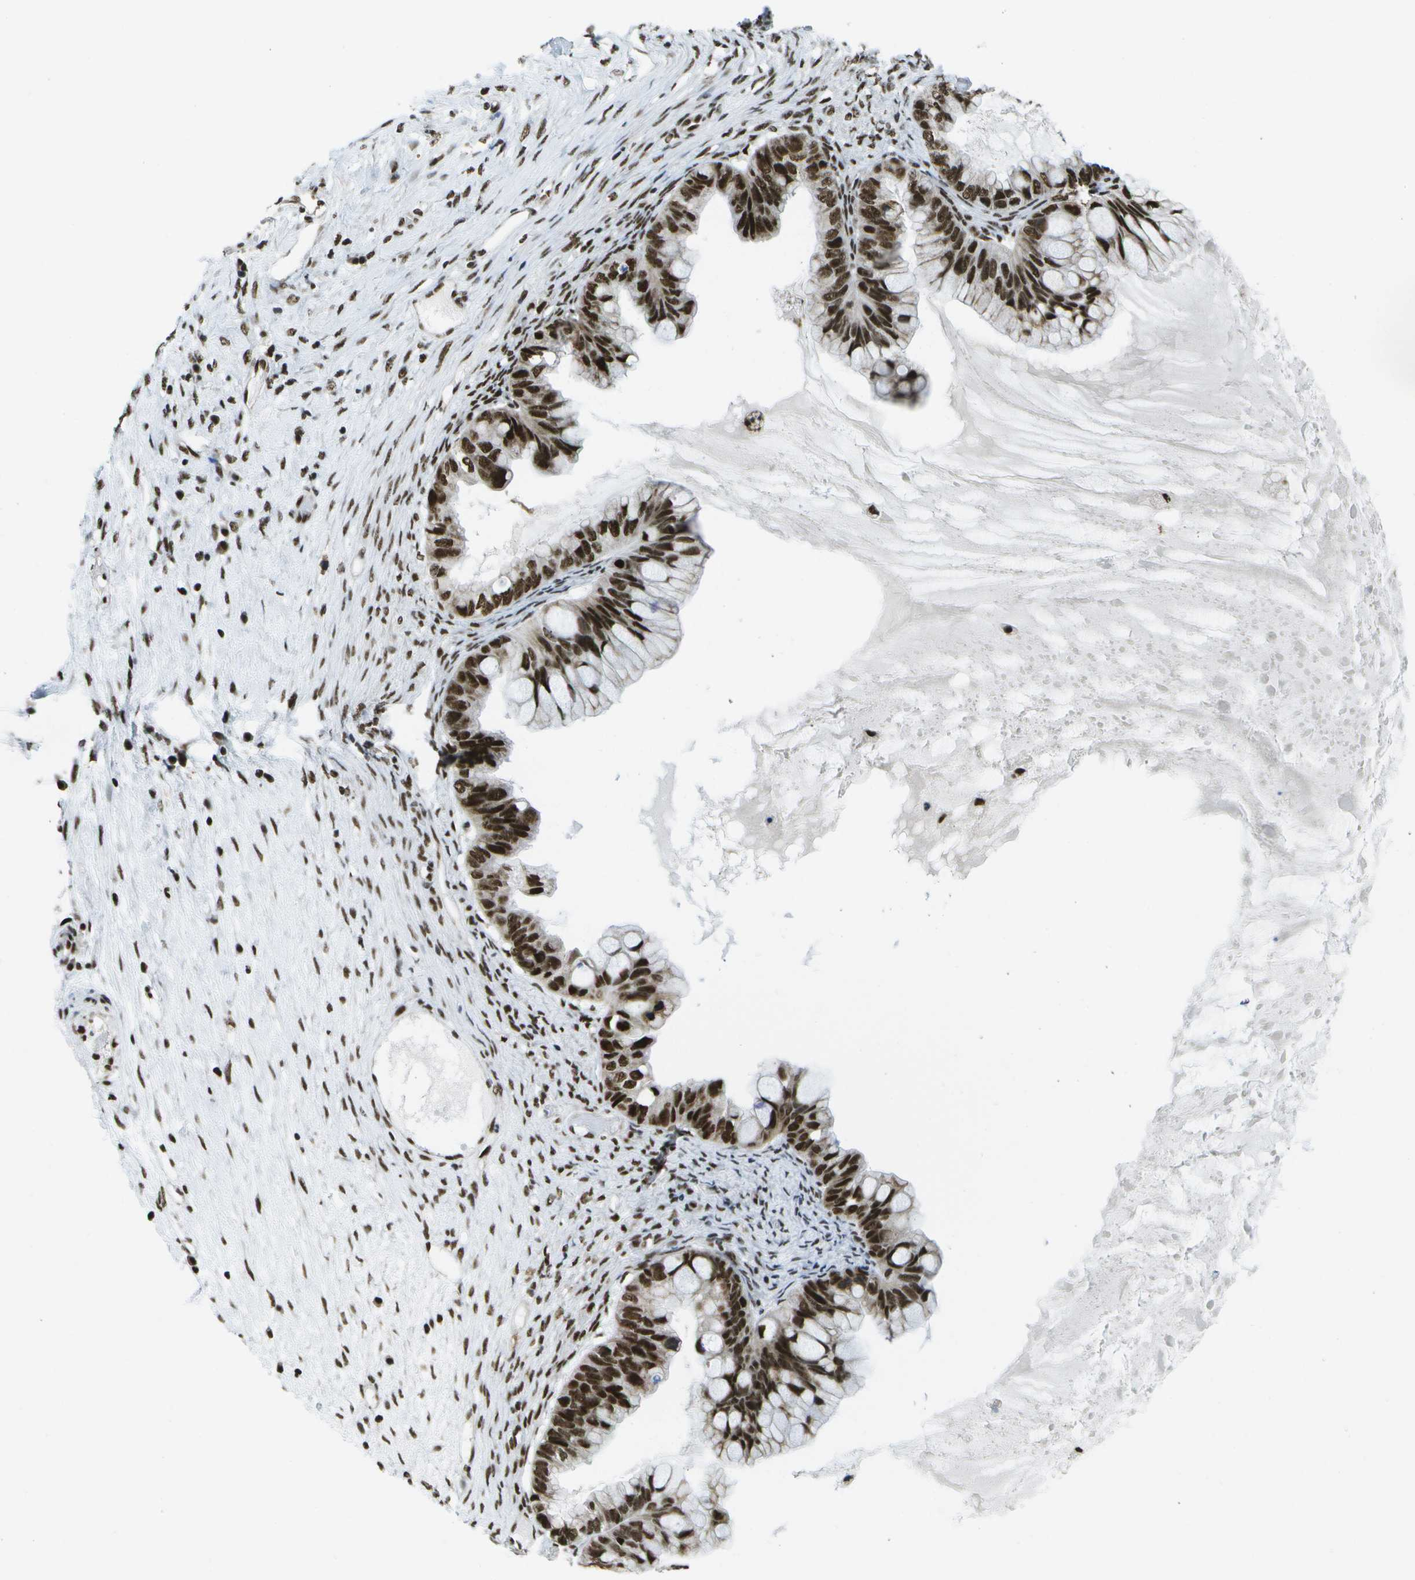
{"staining": {"intensity": "strong", "quantity": ">75%", "location": "nuclear"}, "tissue": "ovarian cancer", "cell_type": "Tumor cells", "image_type": "cancer", "snomed": [{"axis": "morphology", "description": "Cystadenocarcinoma, mucinous, NOS"}, {"axis": "topography", "description": "Ovary"}], "caption": "Strong nuclear protein positivity is appreciated in approximately >75% of tumor cells in mucinous cystadenocarcinoma (ovarian). (brown staining indicates protein expression, while blue staining denotes nuclei).", "gene": "NSRP1", "patient": {"sex": "female", "age": 80}}